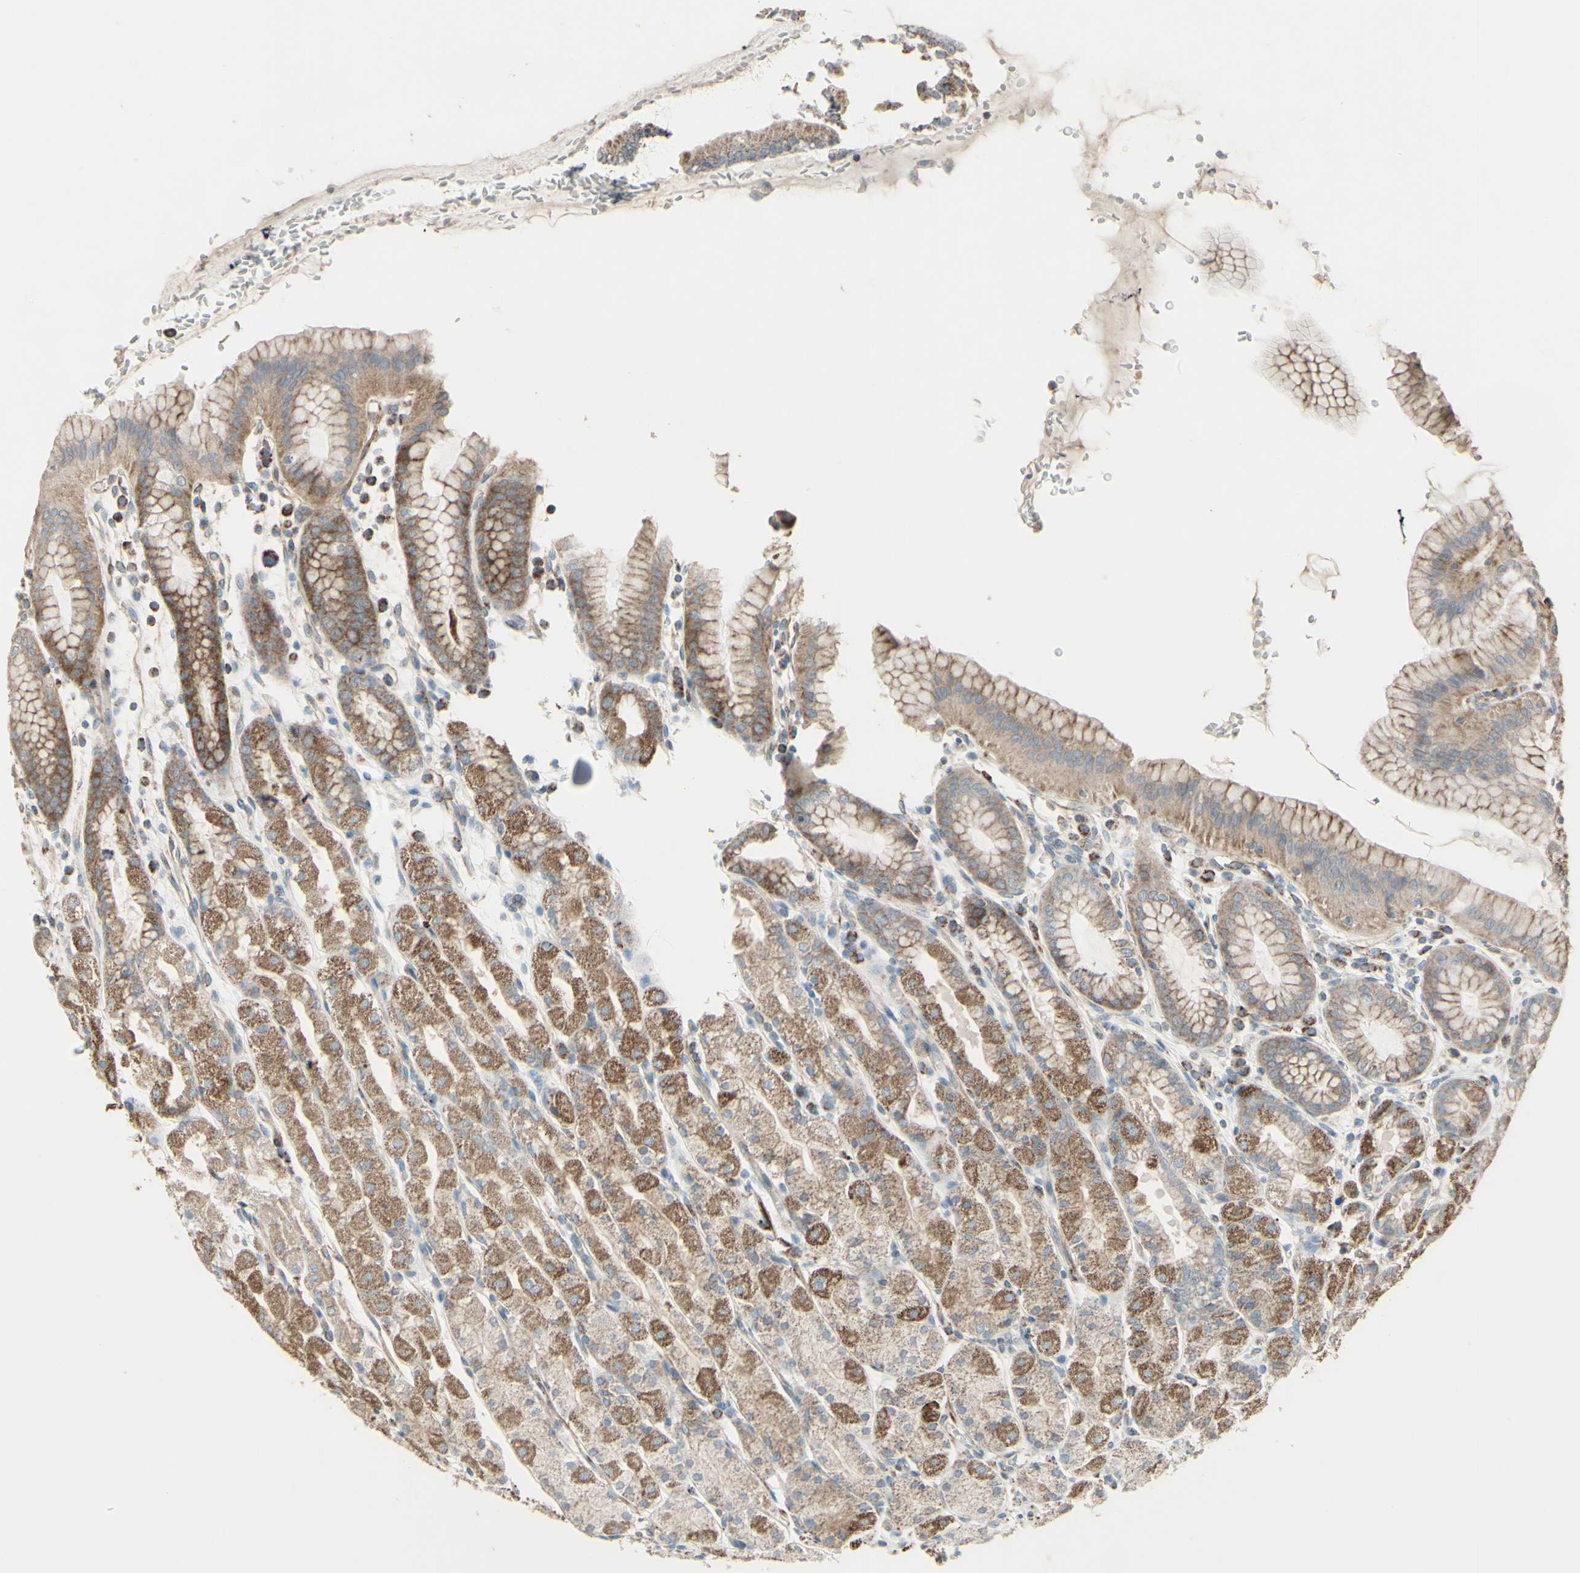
{"staining": {"intensity": "strong", "quantity": "25%-75%", "location": "cytoplasmic/membranous"}, "tissue": "stomach", "cell_type": "Glandular cells", "image_type": "normal", "snomed": [{"axis": "morphology", "description": "Normal tissue, NOS"}, {"axis": "topography", "description": "Stomach, upper"}], "caption": "The photomicrograph reveals immunohistochemical staining of unremarkable stomach. There is strong cytoplasmic/membranous expression is present in approximately 25%-75% of glandular cells.", "gene": "FAM171B", "patient": {"sex": "male", "age": 68}}